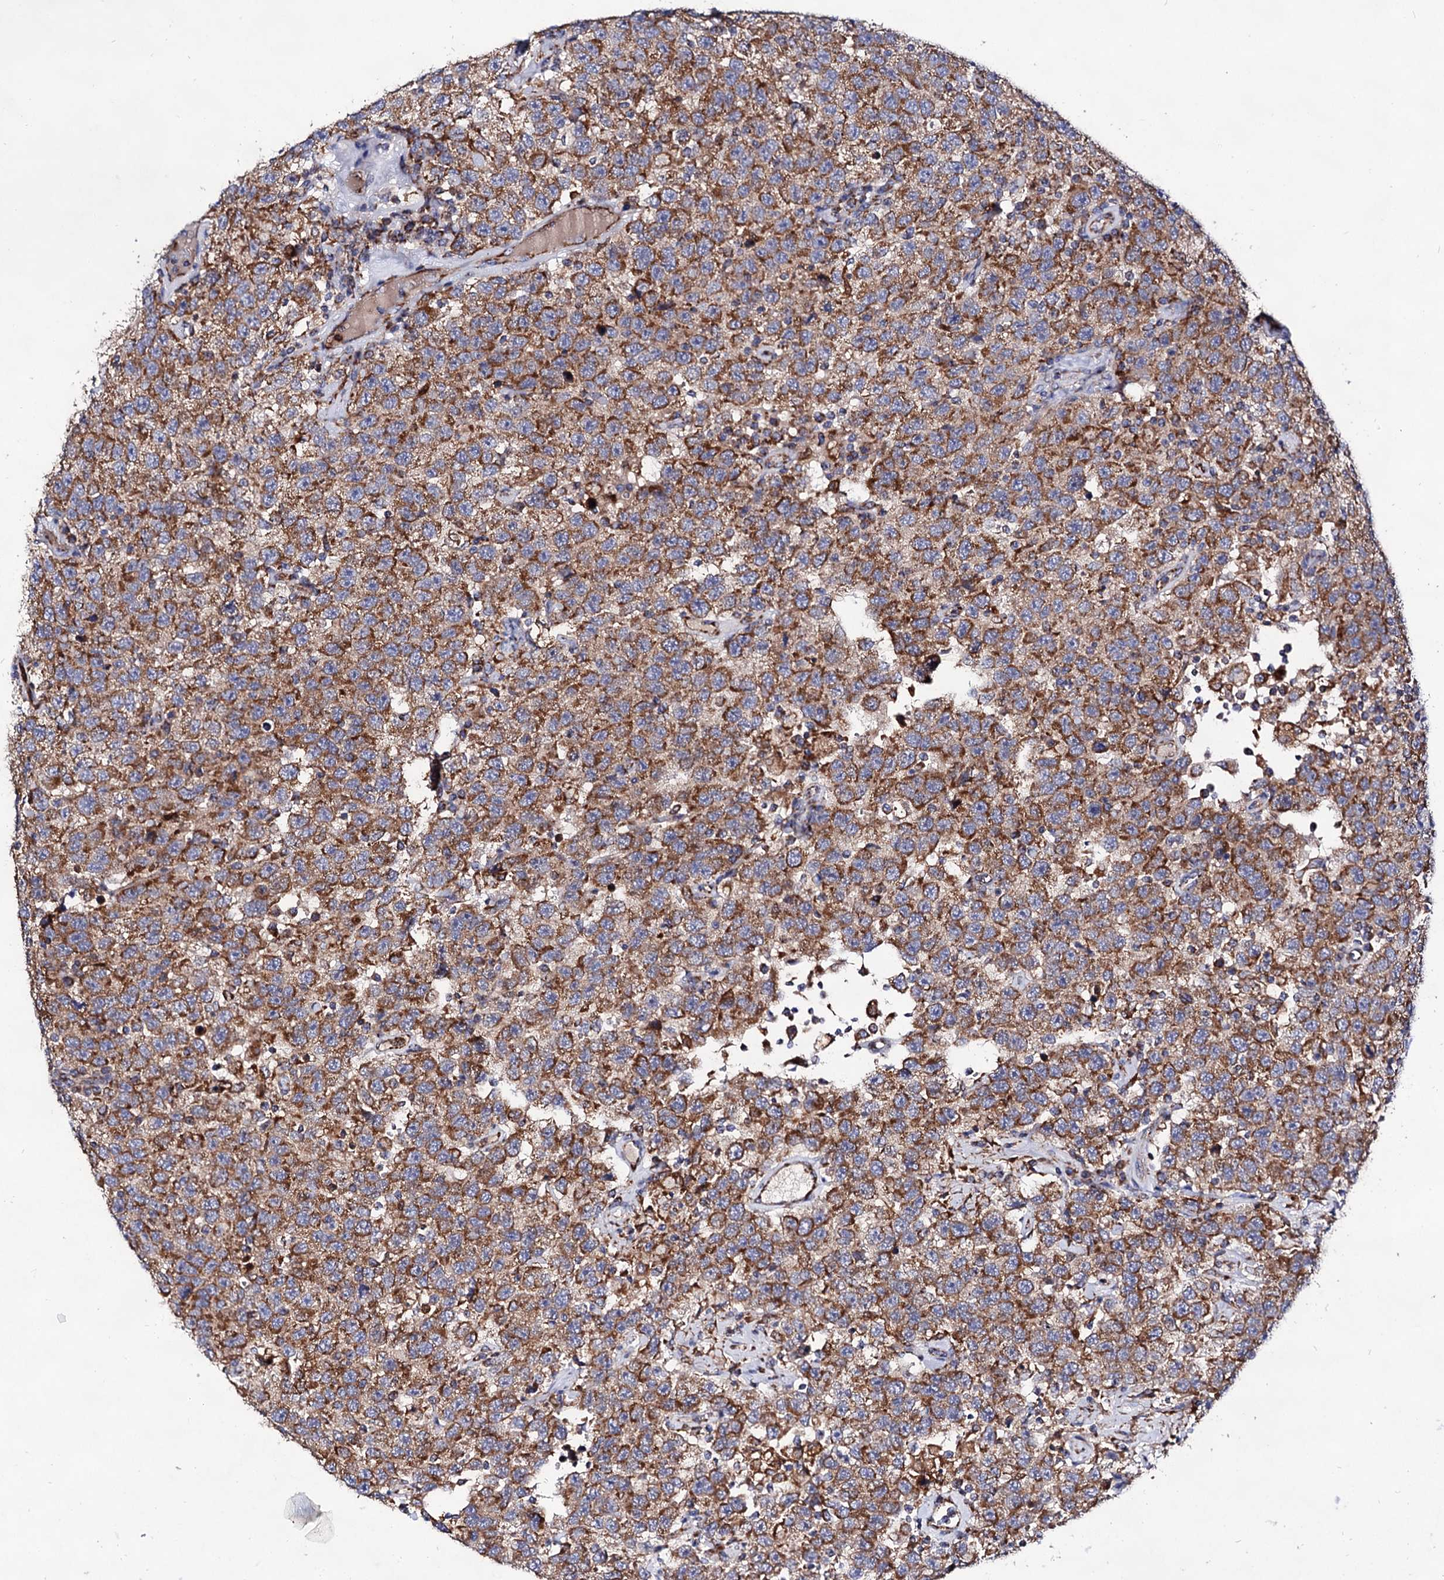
{"staining": {"intensity": "moderate", "quantity": ">75%", "location": "cytoplasmic/membranous"}, "tissue": "testis cancer", "cell_type": "Tumor cells", "image_type": "cancer", "snomed": [{"axis": "morphology", "description": "Seminoma, NOS"}, {"axis": "topography", "description": "Testis"}], "caption": "An image of testis cancer stained for a protein demonstrates moderate cytoplasmic/membranous brown staining in tumor cells.", "gene": "ACAD9", "patient": {"sex": "male", "age": 41}}